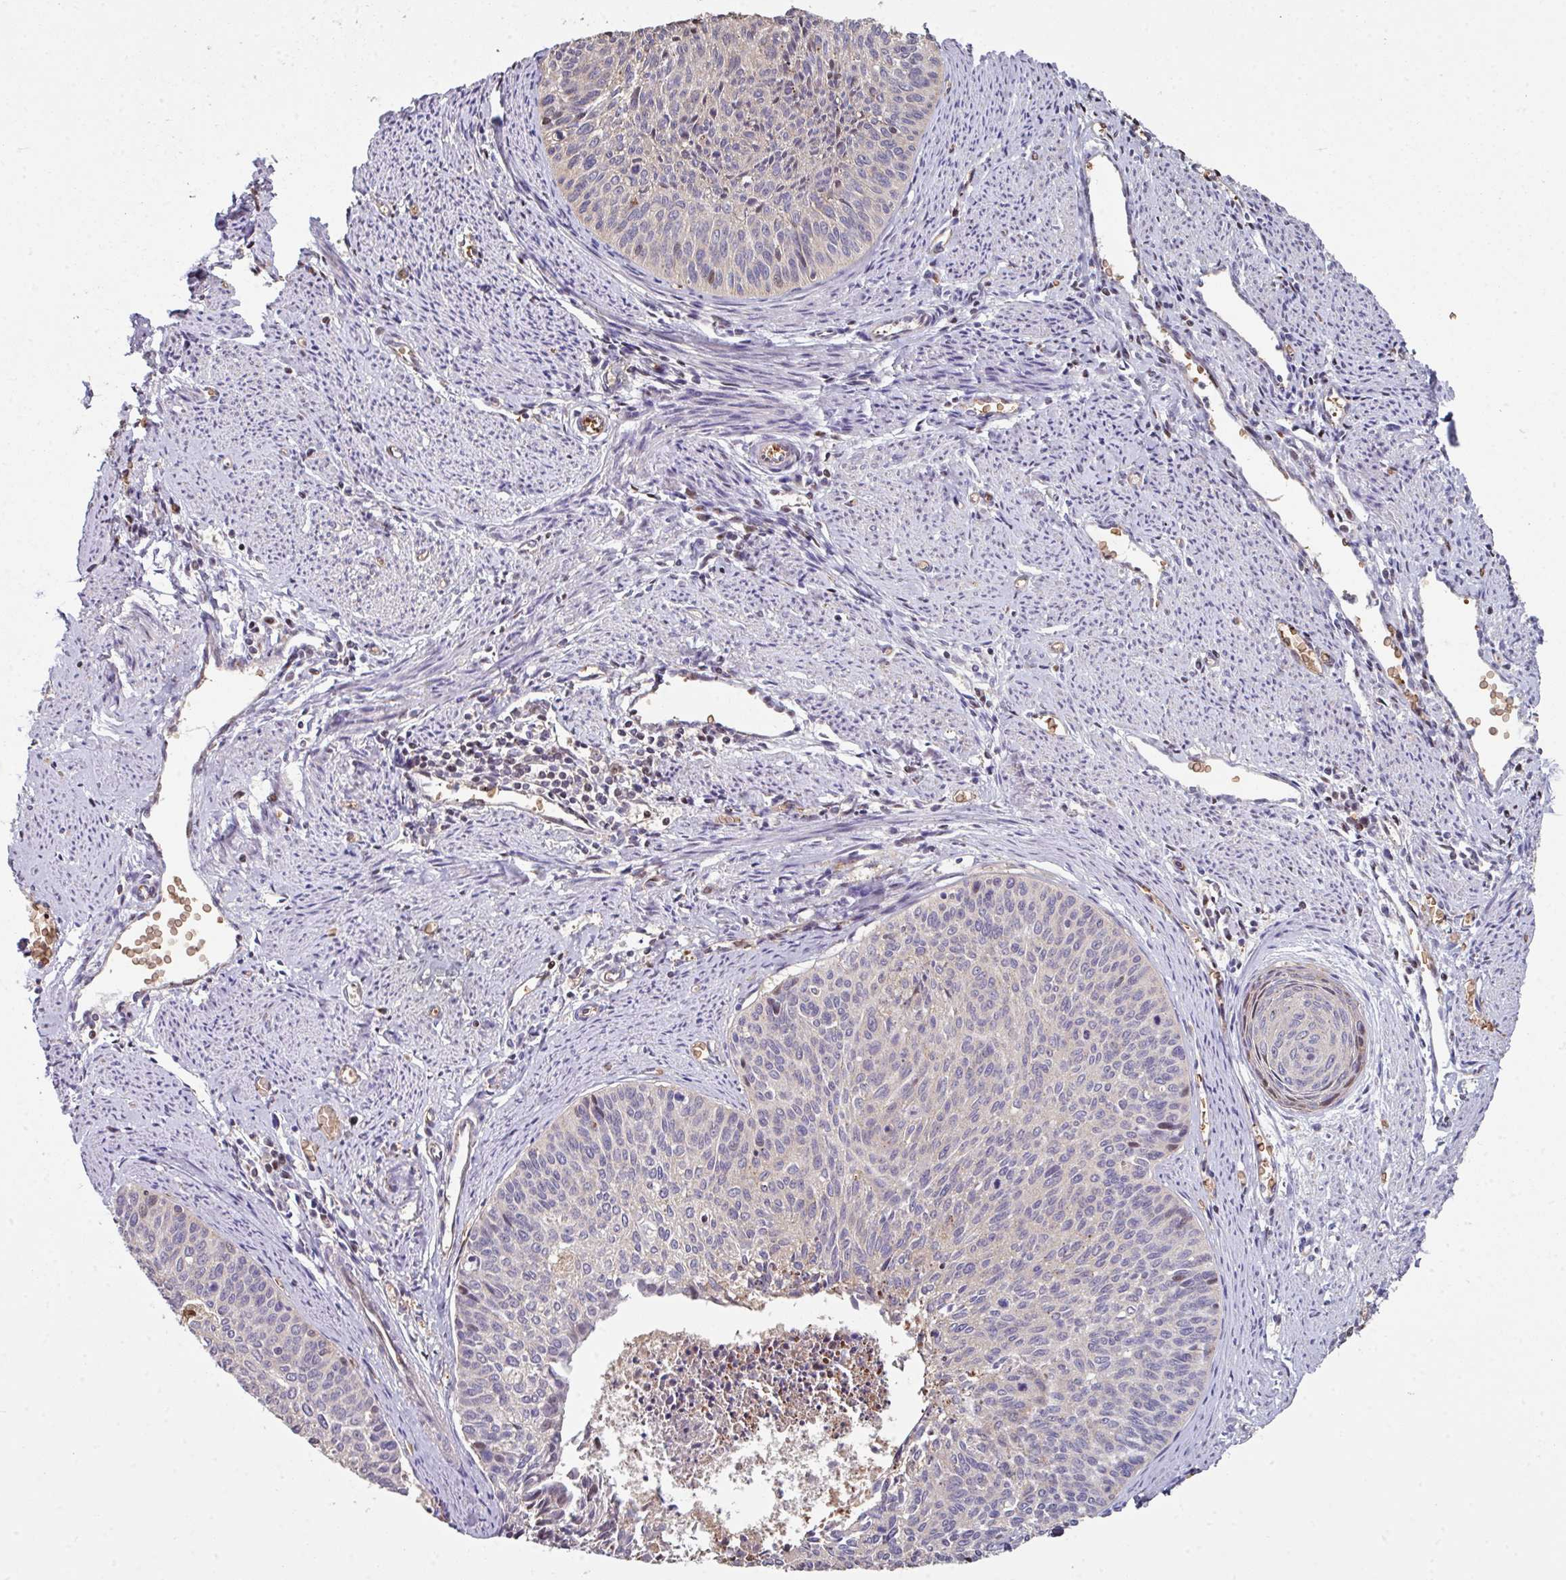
{"staining": {"intensity": "negative", "quantity": "none", "location": "none"}, "tissue": "cervical cancer", "cell_type": "Tumor cells", "image_type": "cancer", "snomed": [{"axis": "morphology", "description": "Squamous cell carcinoma, NOS"}, {"axis": "topography", "description": "Cervix"}], "caption": "Immunohistochemistry (IHC) of human squamous cell carcinoma (cervical) reveals no staining in tumor cells. (Immunohistochemistry (IHC), brightfield microscopy, high magnification).", "gene": "ANO9", "patient": {"sex": "female", "age": 55}}